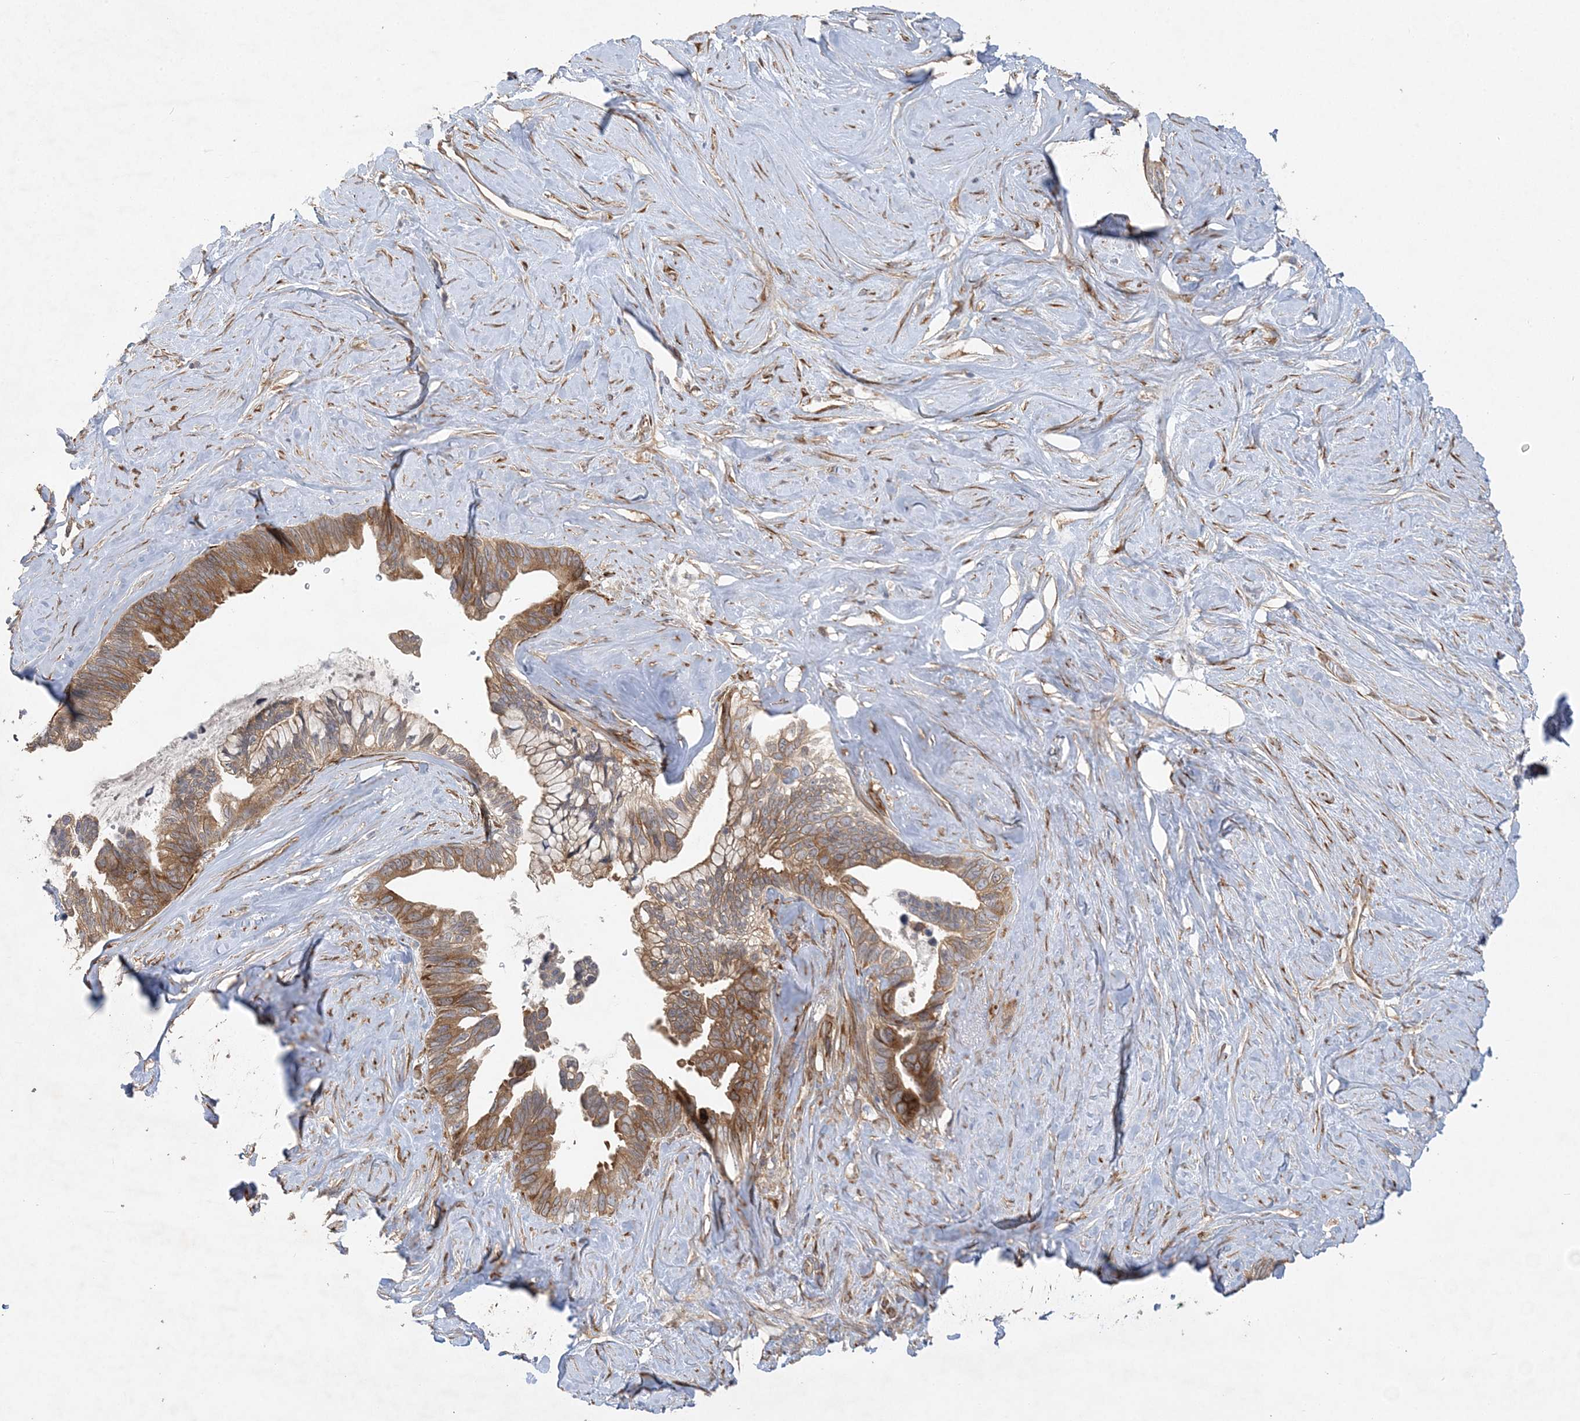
{"staining": {"intensity": "moderate", "quantity": ">75%", "location": "cytoplasmic/membranous"}, "tissue": "pancreatic cancer", "cell_type": "Tumor cells", "image_type": "cancer", "snomed": [{"axis": "morphology", "description": "Adenocarcinoma, NOS"}, {"axis": "topography", "description": "Pancreas"}], "caption": "Immunohistochemistry (IHC) (DAB (3,3'-diaminobenzidine)) staining of pancreatic adenocarcinoma displays moderate cytoplasmic/membranous protein positivity in approximately >75% of tumor cells. (DAB = brown stain, brightfield microscopy at high magnification).", "gene": "MAP4K5", "patient": {"sex": "female", "age": 72}}